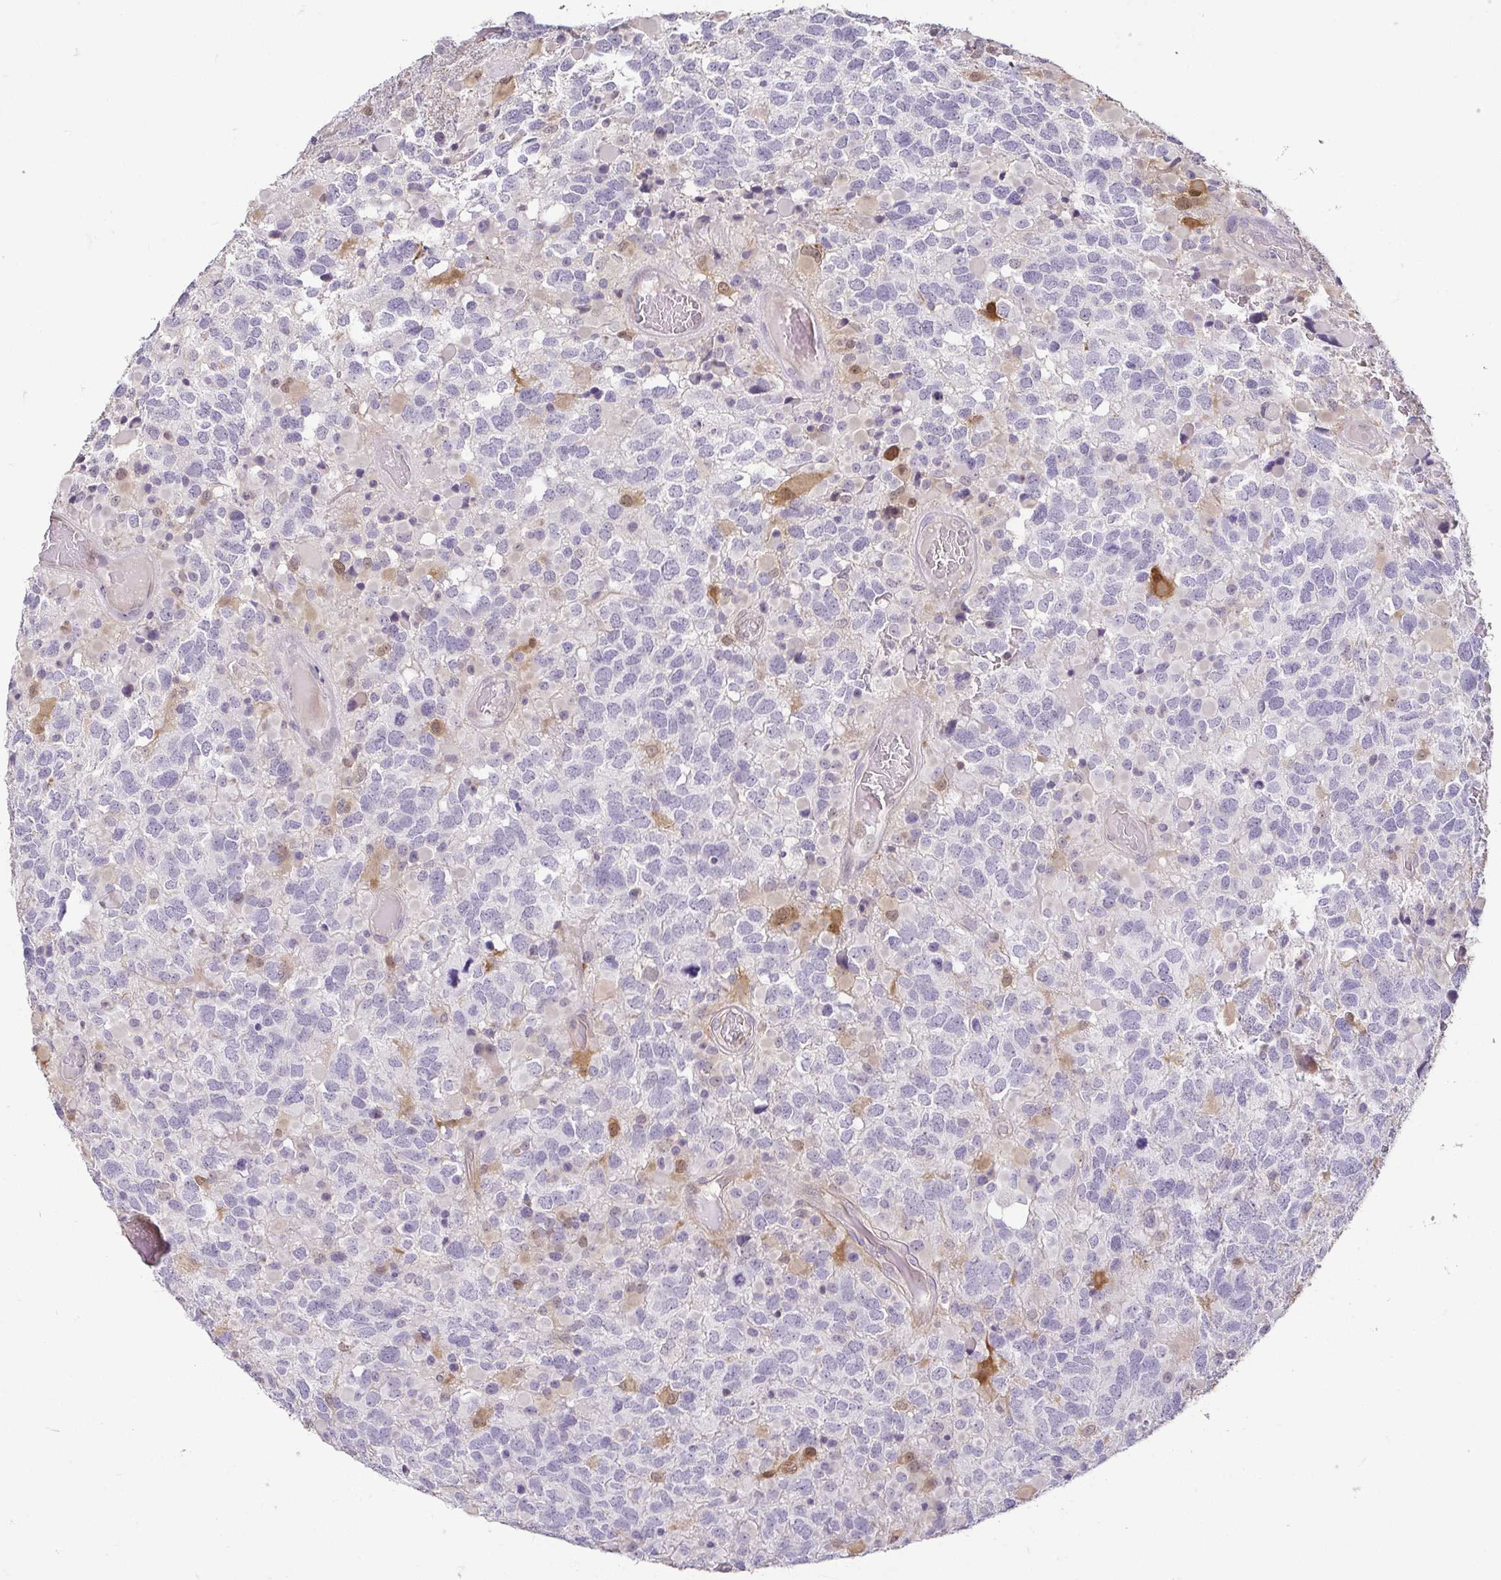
{"staining": {"intensity": "negative", "quantity": "none", "location": "none"}, "tissue": "glioma", "cell_type": "Tumor cells", "image_type": "cancer", "snomed": [{"axis": "morphology", "description": "Glioma, malignant, High grade"}, {"axis": "topography", "description": "Brain"}], "caption": "High power microscopy histopathology image of an immunohistochemistry image of glioma, revealing no significant positivity in tumor cells.", "gene": "HOPX", "patient": {"sex": "female", "age": 40}}